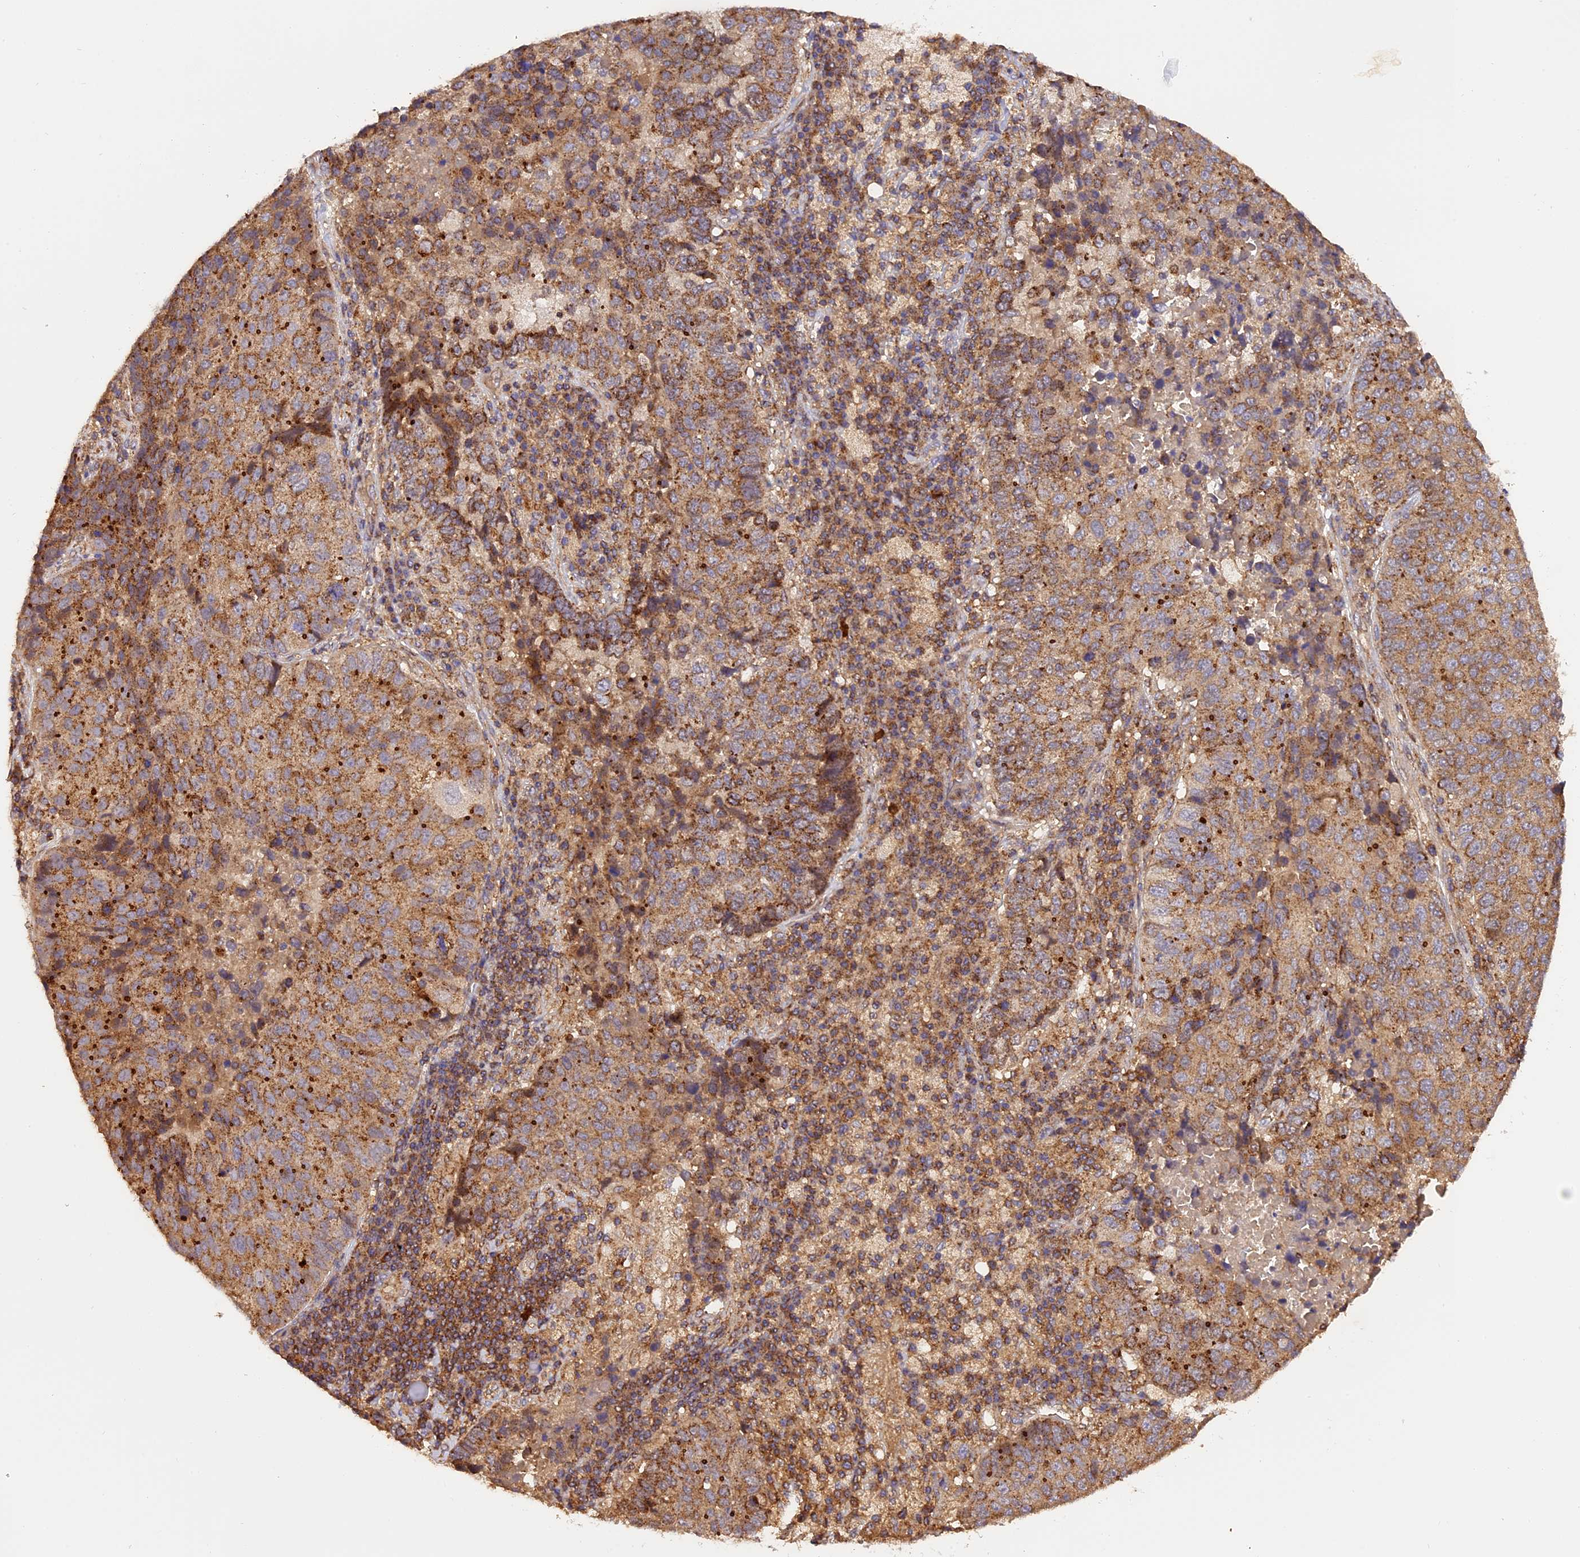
{"staining": {"intensity": "moderate", "quantity": ">75%", "location": "cytoplasmic/membranous"}, "tissue": "lung cancer", "cell_type": "Tumor cells", "image_type": "cancer", "snomed": [{"axis": "morphology", "description": "Squamous cell carcinoma, NOS"}, {"axis": "topography", "description": "Lung"}], "caption": "Immunohistochemistry (IHC) photomicrograph of squamous cell carcinoma (lung) stained for a protein (brown), which shows medium levels of moderate cytoplasmic/membranous positivity in approximately >75% of tumor cells.", "gene": "PEX3", "patient": {"sex": "male", "age": 73}}